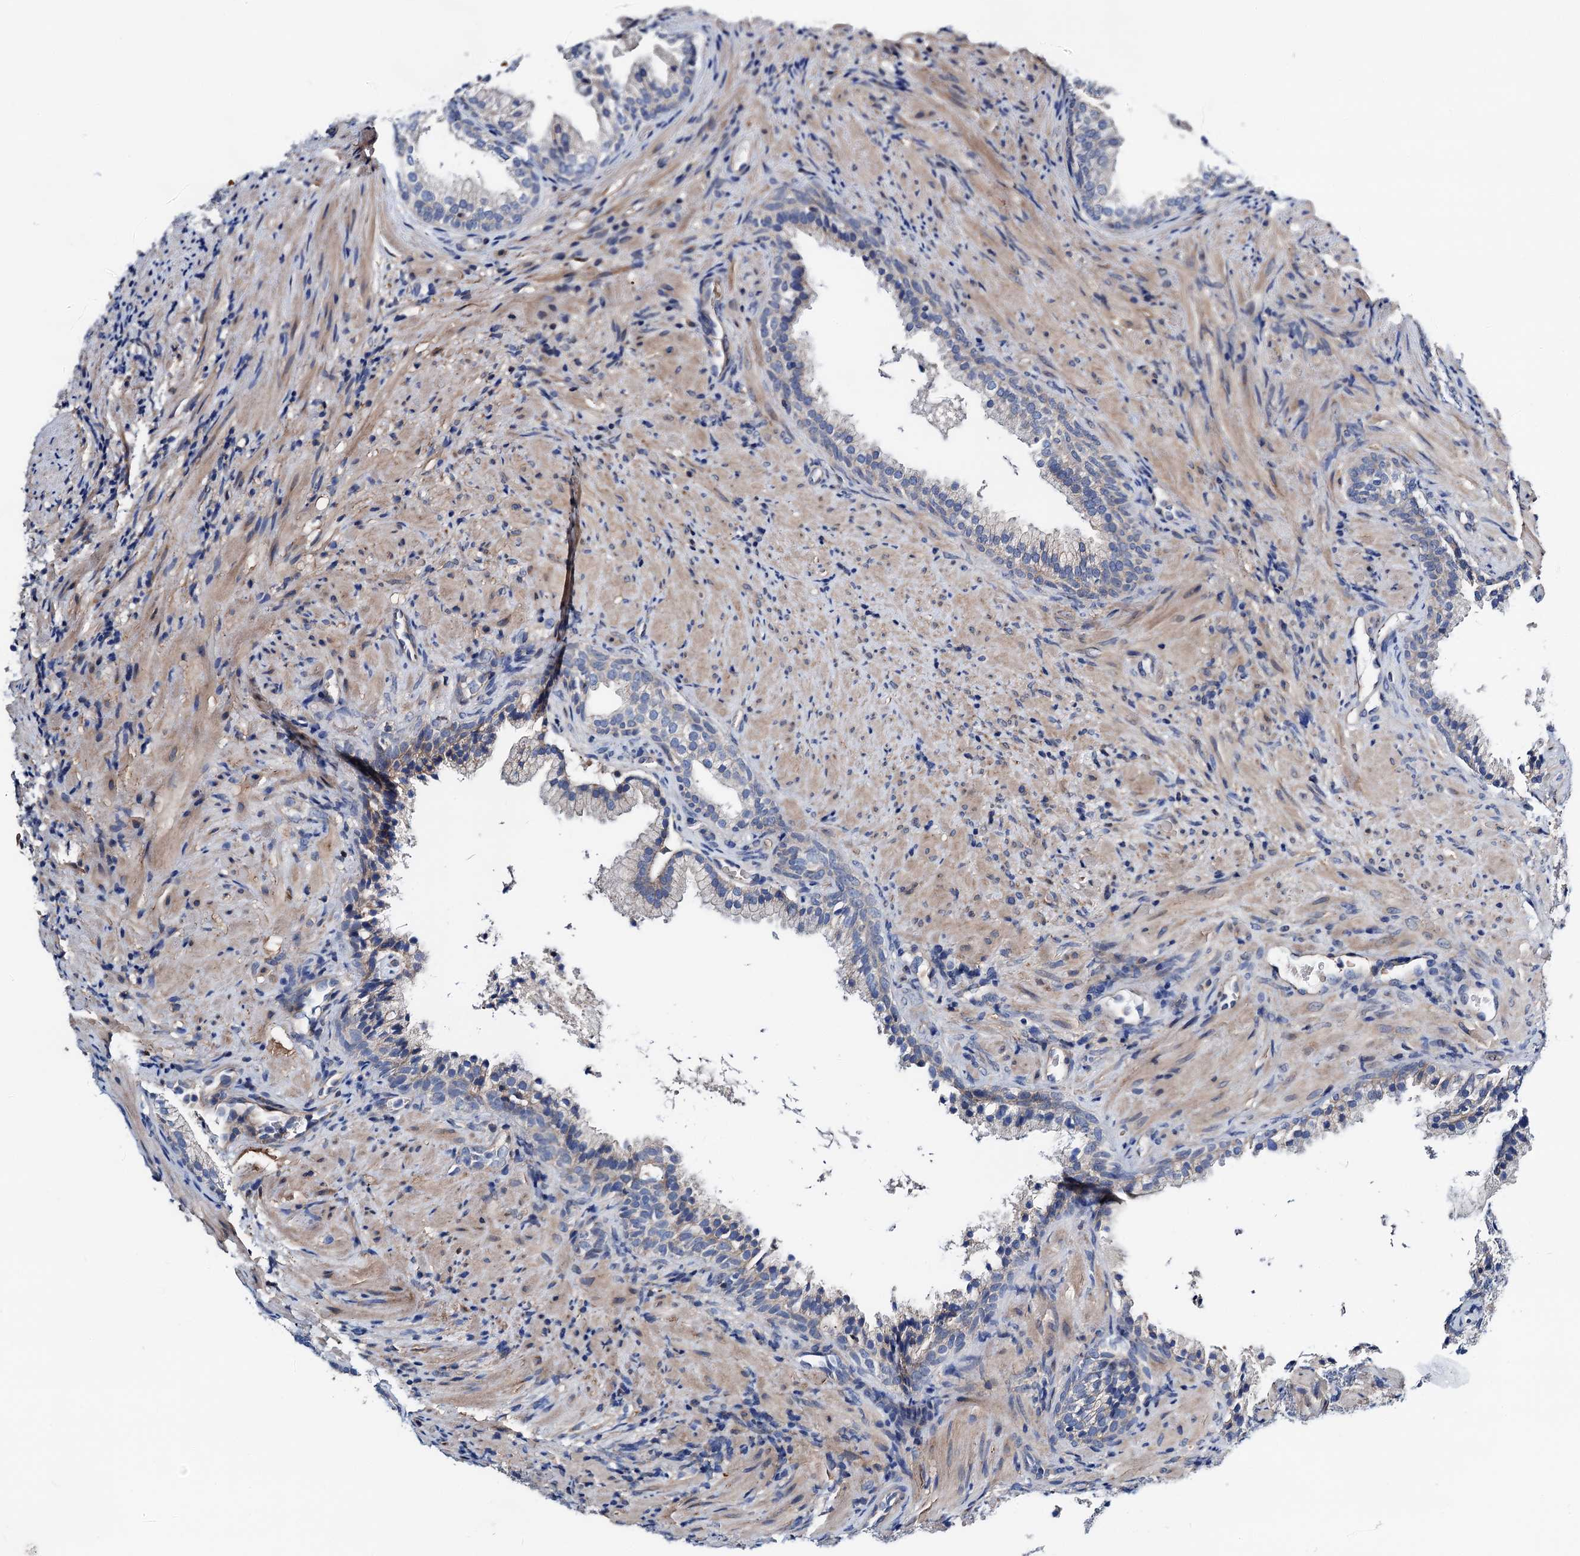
{"staining": {"intensity": "weak", "quantity": "<25%", "location": "cytoplasmic/membranous"}, "tissue": "prostate", "cell_type": "Glandular cells", "image_type": "normal", "snomed": [{"axis": "morphology", "description": "Normal tissue, NOS"}, {"axis": "topography", "description": "Prostate"}], "caption": "Immunohistochemical staining of unremarkable prostate shows no significant staining in glandular cells.", "gene": "GCOM1", "patient": {"sex": "male", "age": 76}}